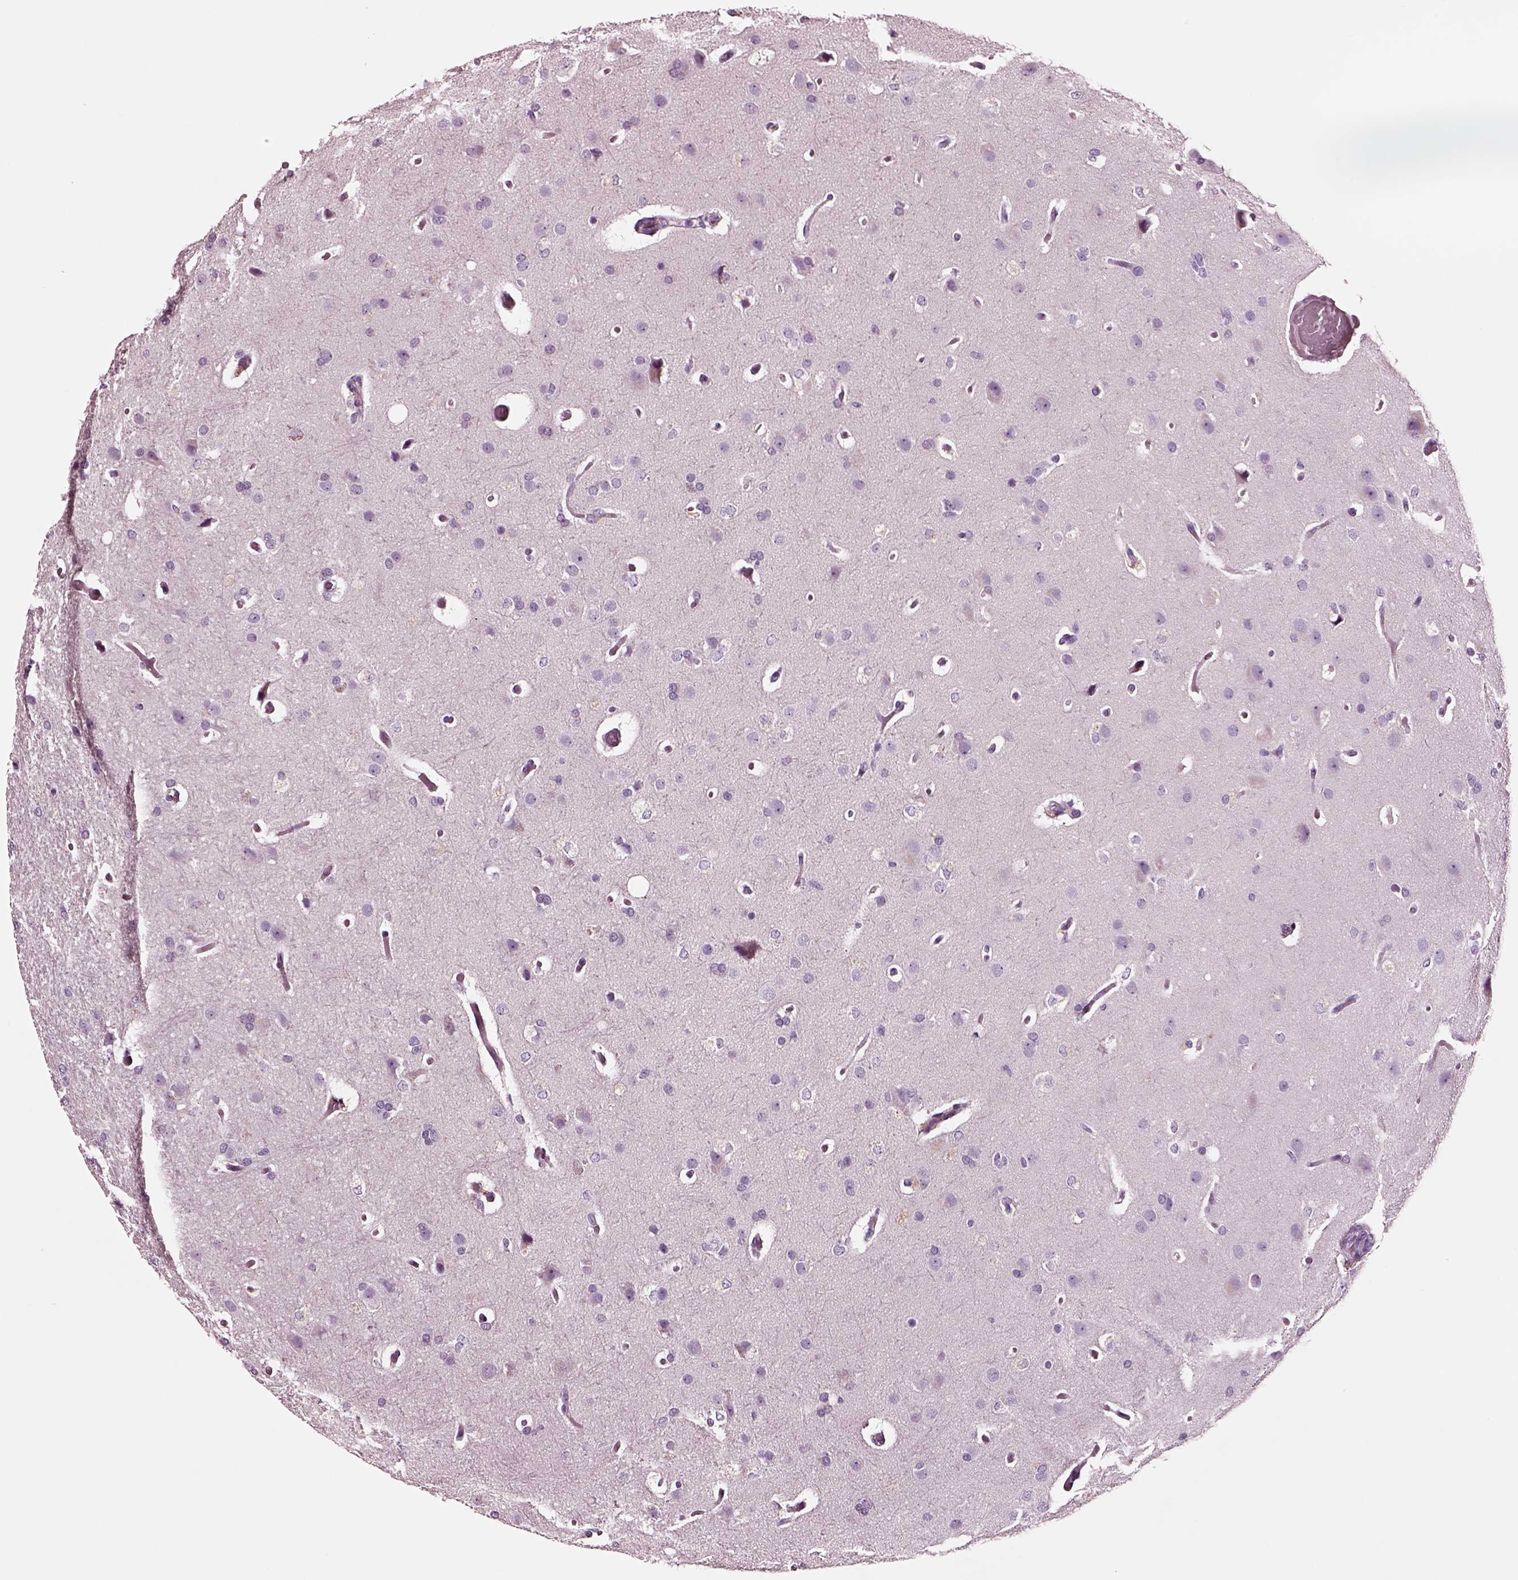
{"staining": {"intensity": "negative", "quantity": "none", "location": "none"}, "tissue": "glioma", "cell_type": "Tumor cells", "image_type": "cancer", "snomed": [{"axis": "morphology", "description": "Glioma, malignant, High grade"}, {"axis": "topography", "description": "Brain"}], "caption": "Immunohistochemistry histopathology image of high-grade glioma (malignant) stained for a protein (brown), which exhibits no expression in tumor cells.", "gene": "NMRK2", "patient": {"sex": "male", "age": 68}}